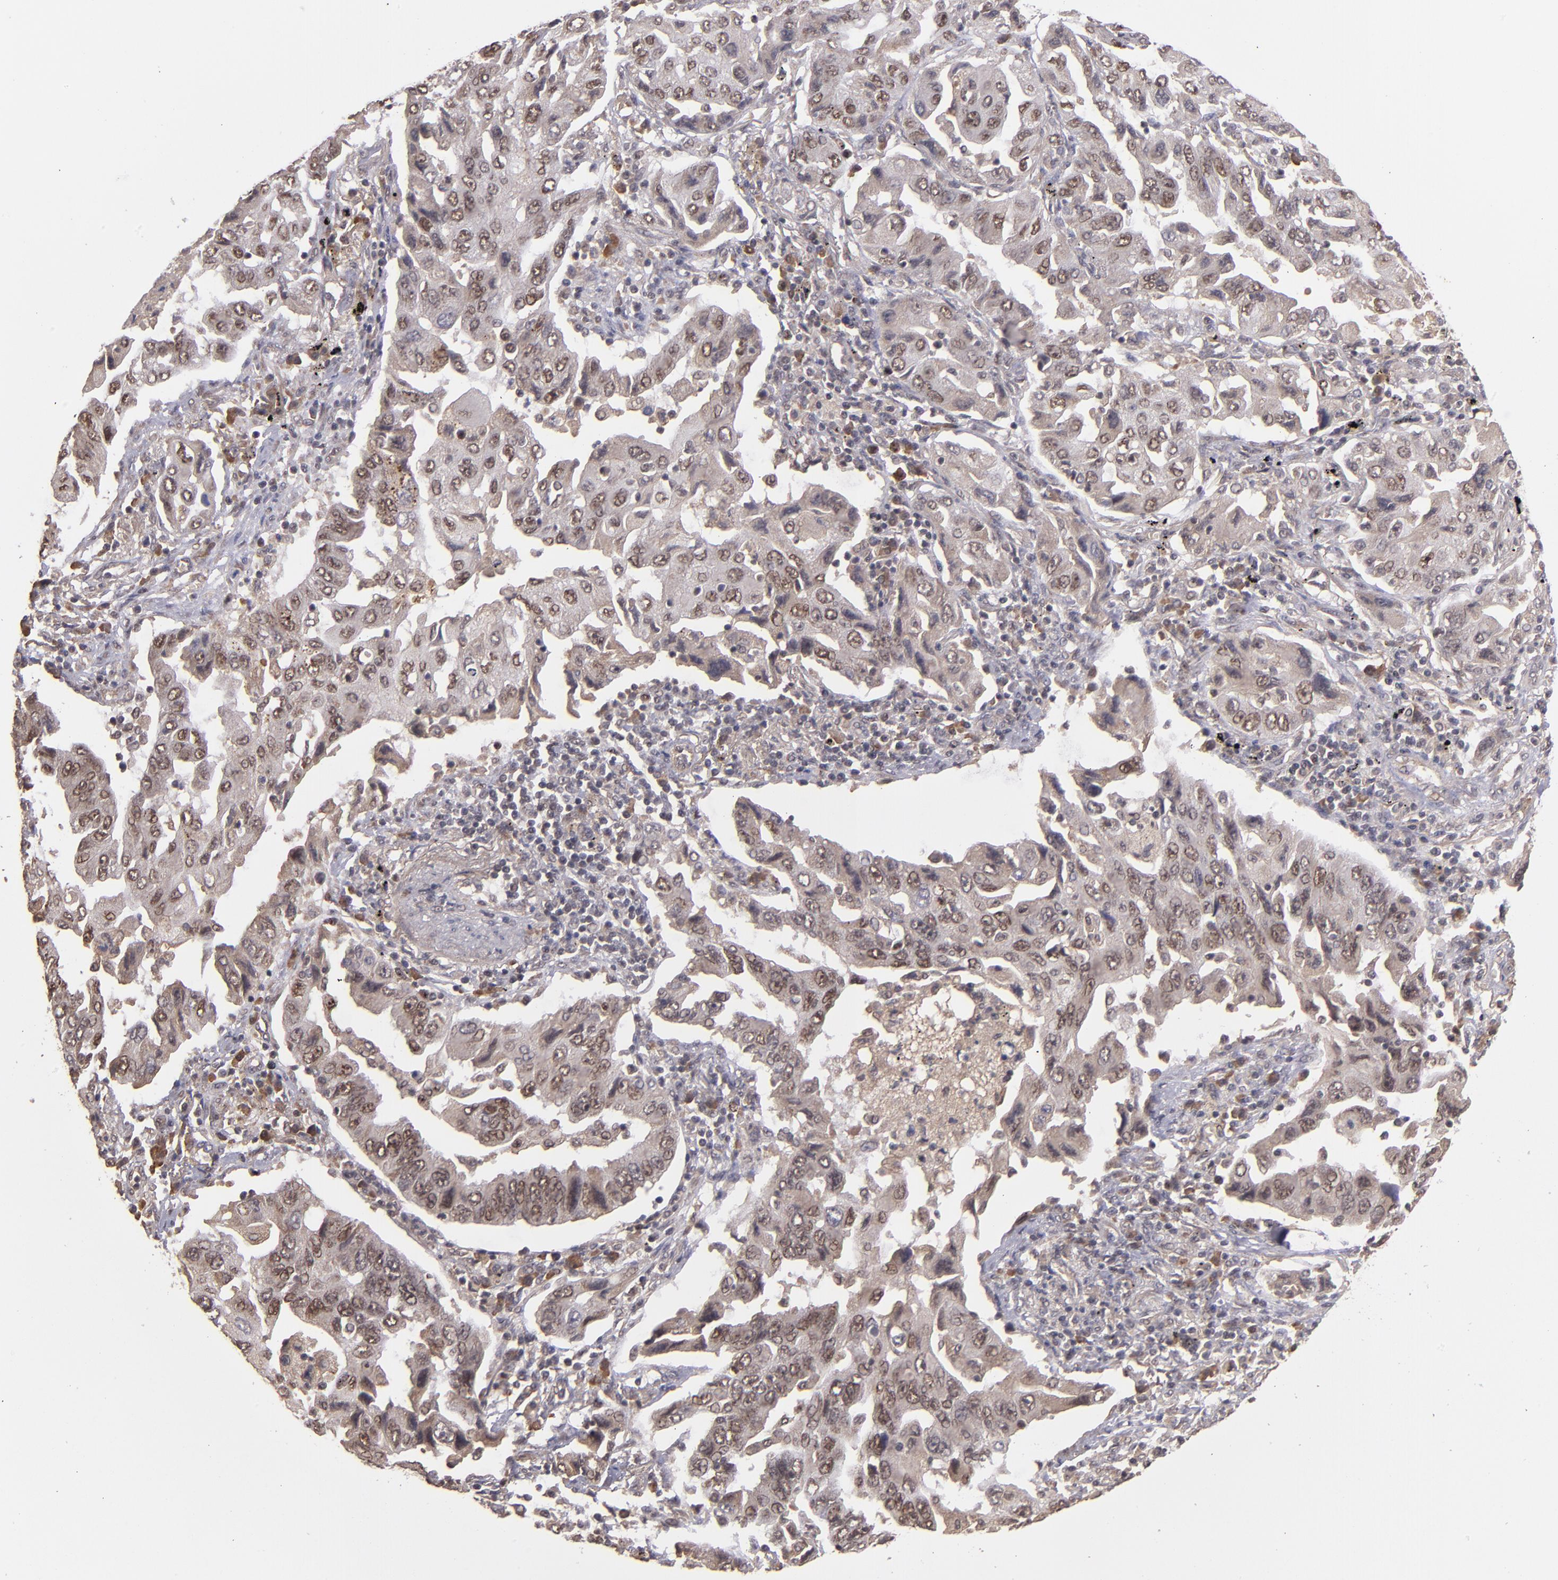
{"staining": {"intensity": "weak", "quantity": ">75%", "location": "cytoplasmic/membranous,nuclear"}, "tissue": "lung cancer", "cell_type": "Tumor cells", "image_type": "cancer", "snomed": [{"axis": "morphology", "description": "Adenocarcinoma, NOS"}, {"axis": "topography", "description": "Lung"}], "caption": "Adenocarcinoma (lung) stained with immunohistochemistry (IHC) demonstrates weak cytoplasmic/membranous and nuclear staining in about >75% of tumor cells.", "gene": "ABHD12B", "patient": {"sex": "female", "age": 65}}